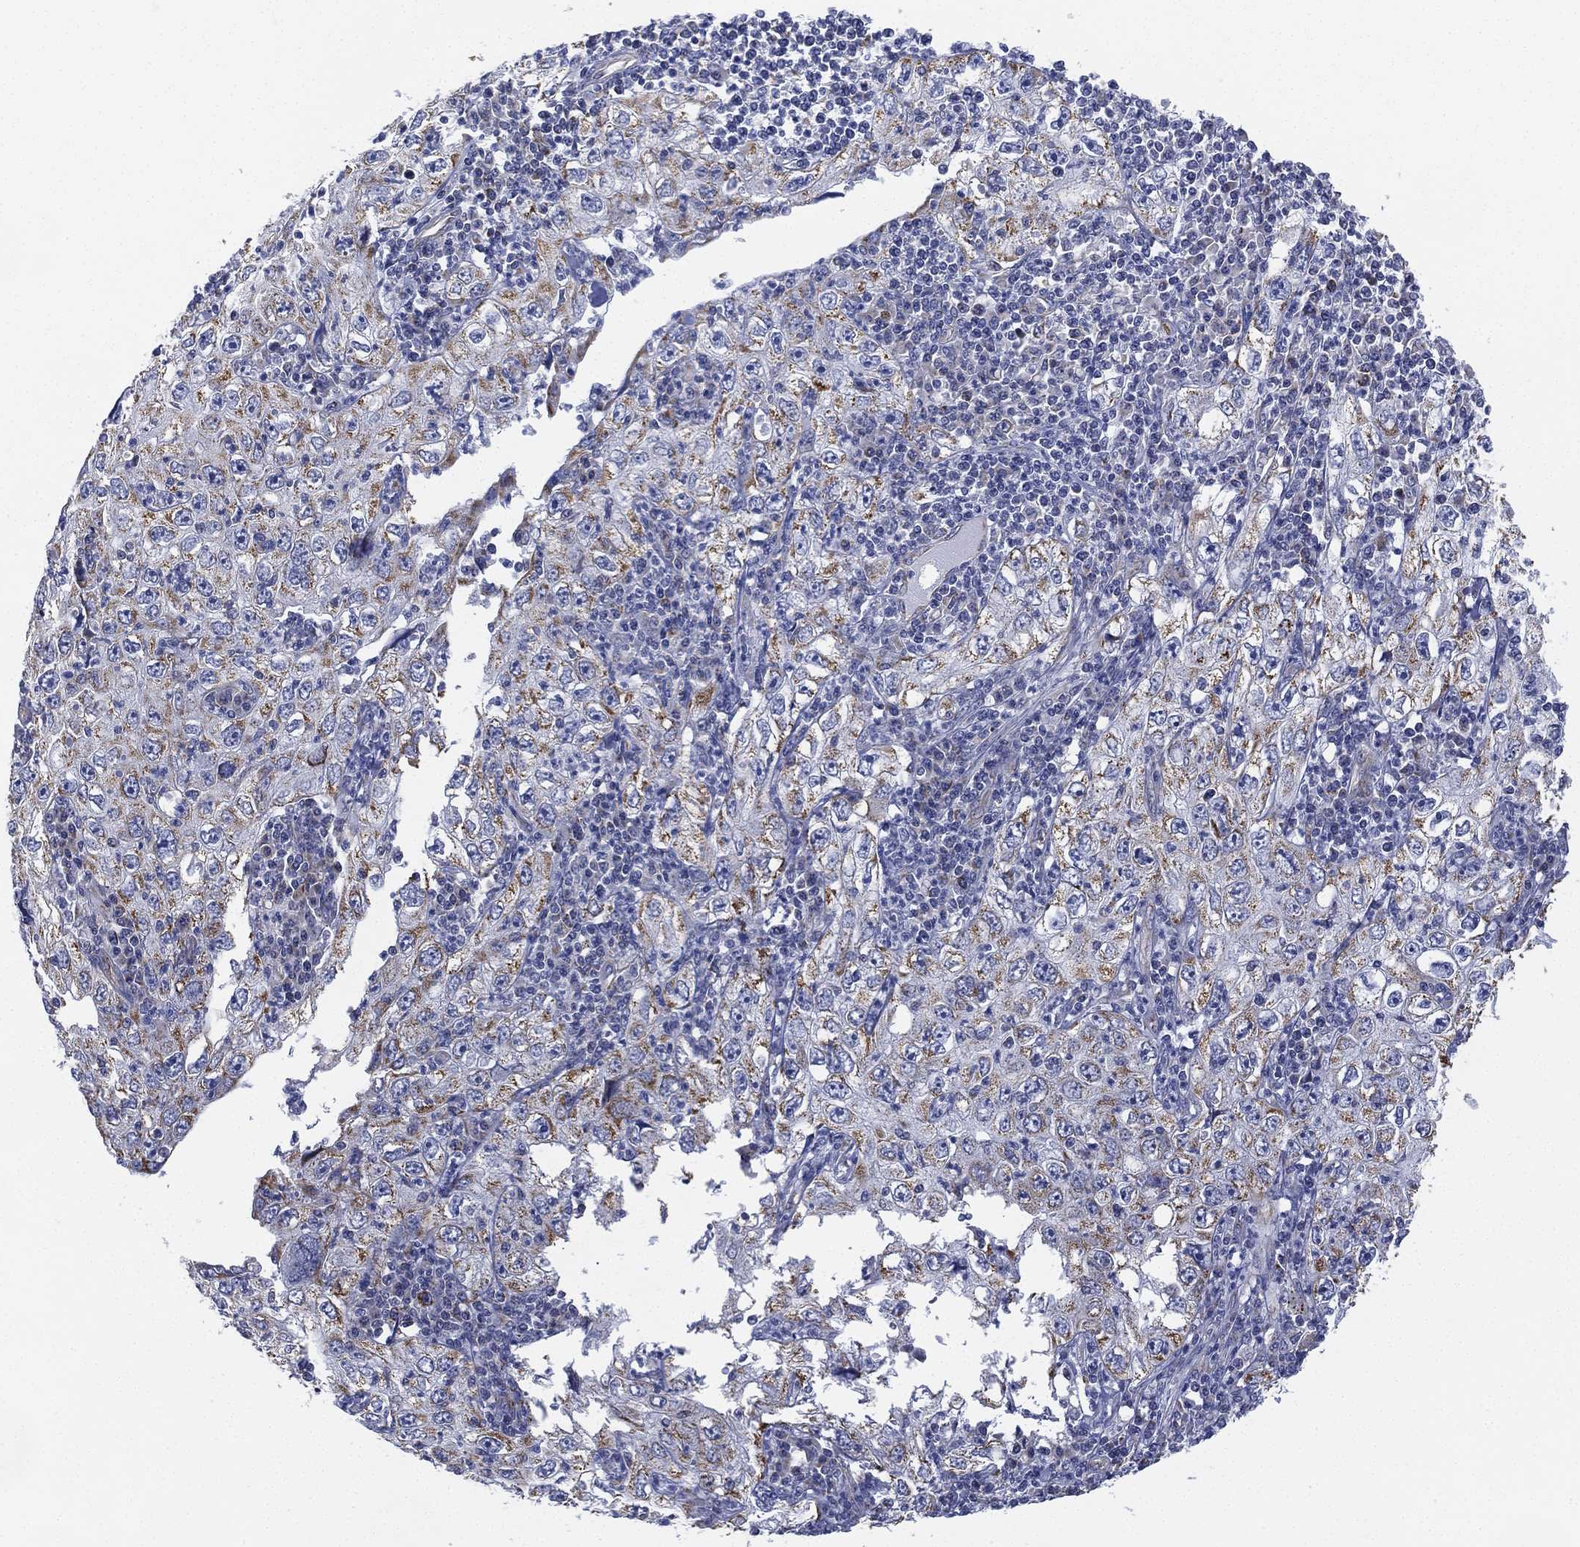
{"staining": {"intensity": "weak", "quantity": "25%-75%", "location": "cytoplasmic/membranous"}, "tissue": "cervical cancer", "cell_type": "Tumor cells", "image_type": "cancer", "snomed": [{"axis": "morphology", "description": "Squamous cell carcinoma, NOS"}, {"axis": "topography", "description": "Cervix"}], "caption": "IHC of human cervical squamous cell carcinoma displays low levels of weak cytoplasmic/membranous expression in about 25%-75% of tumor cells.", "gene": "INA", "patient": {"sex": "female", "age": 24}}